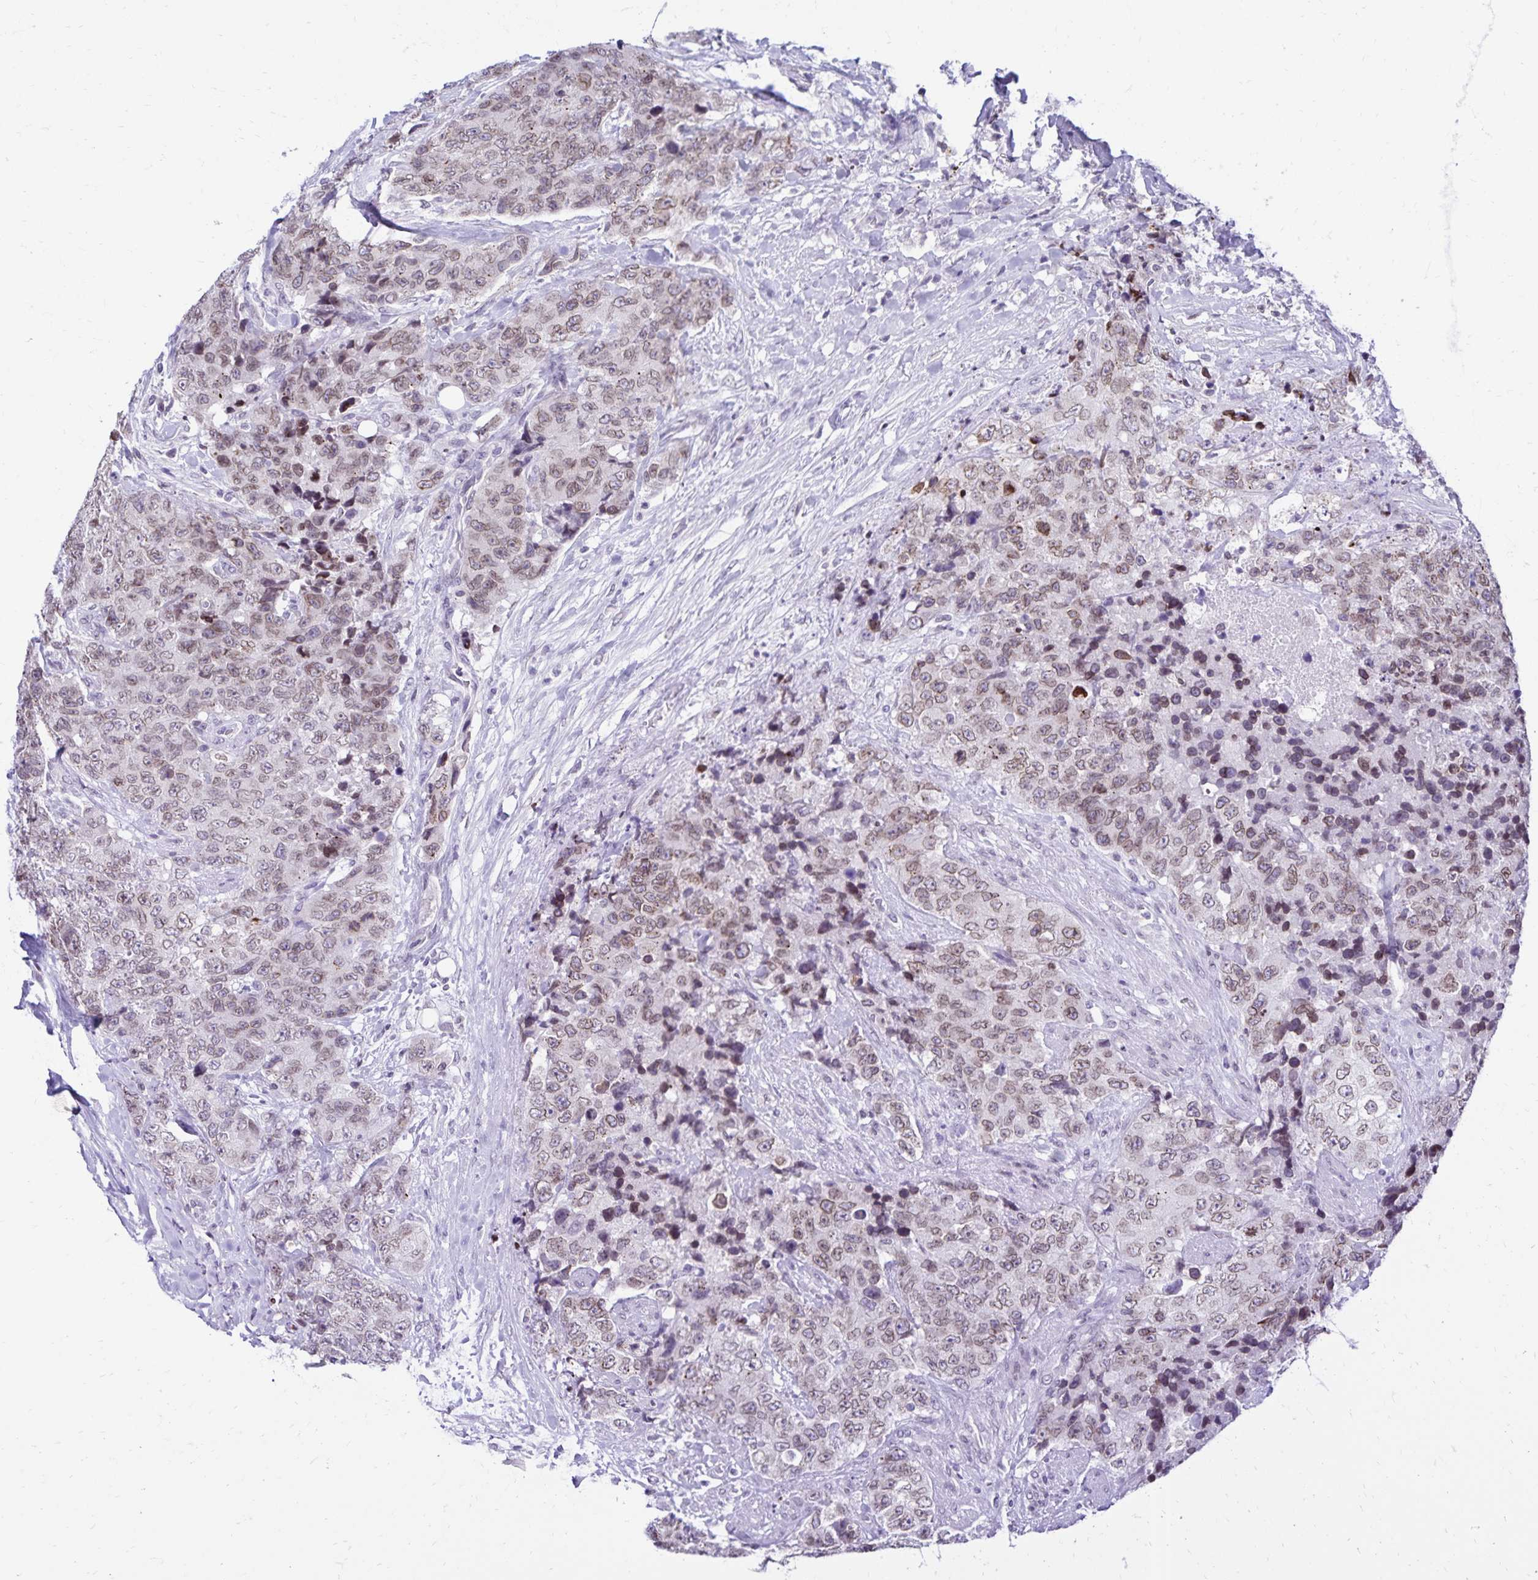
{"staining": {"intensity": "weak", "quantity": "25%-75%", "location": "nuclear"}, "tissue": "urothelial cancer", "cell_type": "Tumor cells", "image_type": "cancer", "snomed": [{"axis": "morphology", "description": "Urothelial carcinoma, High grade"}, {"axis": "topography", "description": "Urinary bladder"}], "caption": "Weak nuclear protein expression is identified in approximately 25%-75% of tumor cells in urothelial cancer.", "gene": "FAM166C", "patient": {"sex": "female", "age": 78}}